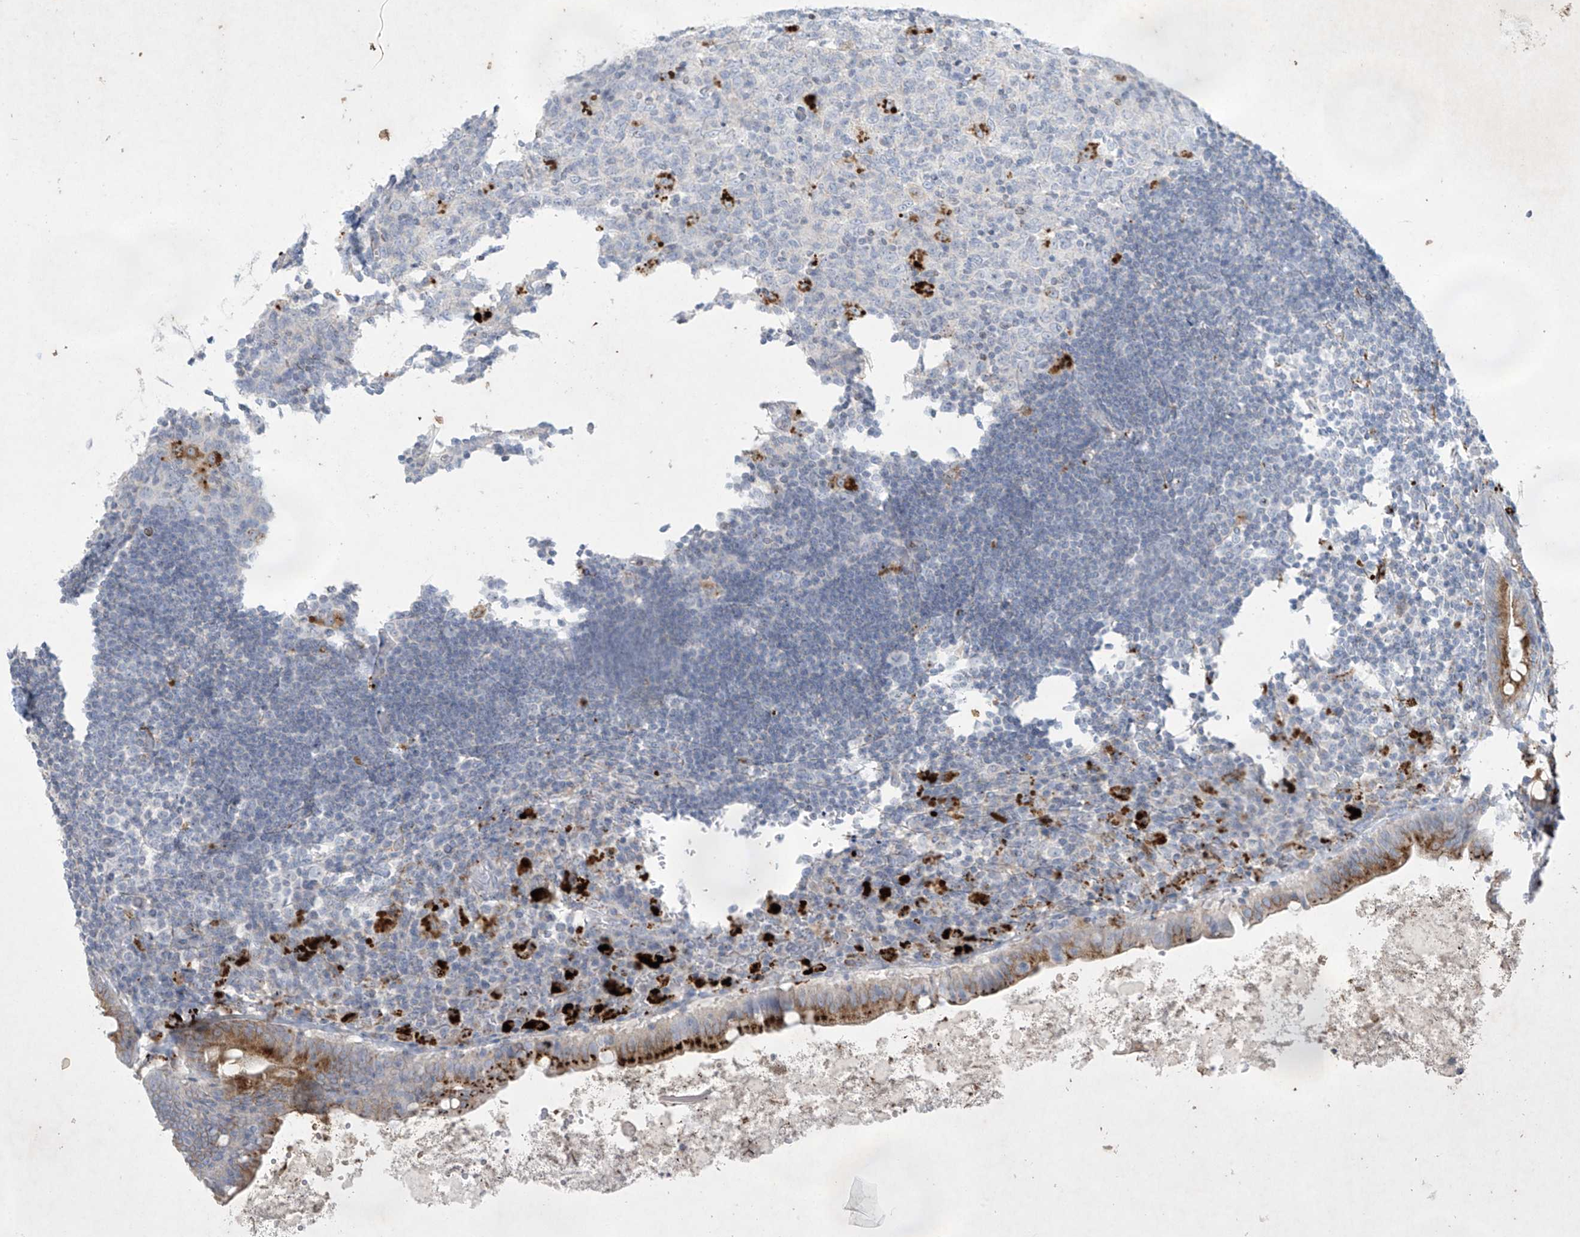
{"staining": {"intensity": "strong", "quantity": "25%-75%", "location": "cytoplasmic/membranous"}, "tissue": "appendix", "cell_type": "Glandular cells", "image_type": "normal", "snomed": [{"axis": "morphology", "description": "Normal tissue, NOS"}, {"axis": "topography", "description": "Appendix"}], "caption": "Appendix stained with a brown dye exhibits strong cytoplasmic/membranous positive positivity in about 25%-75% of glandular cells.", "gene": "GPR137C", "patient": {"sex": "female", "age": 54}}